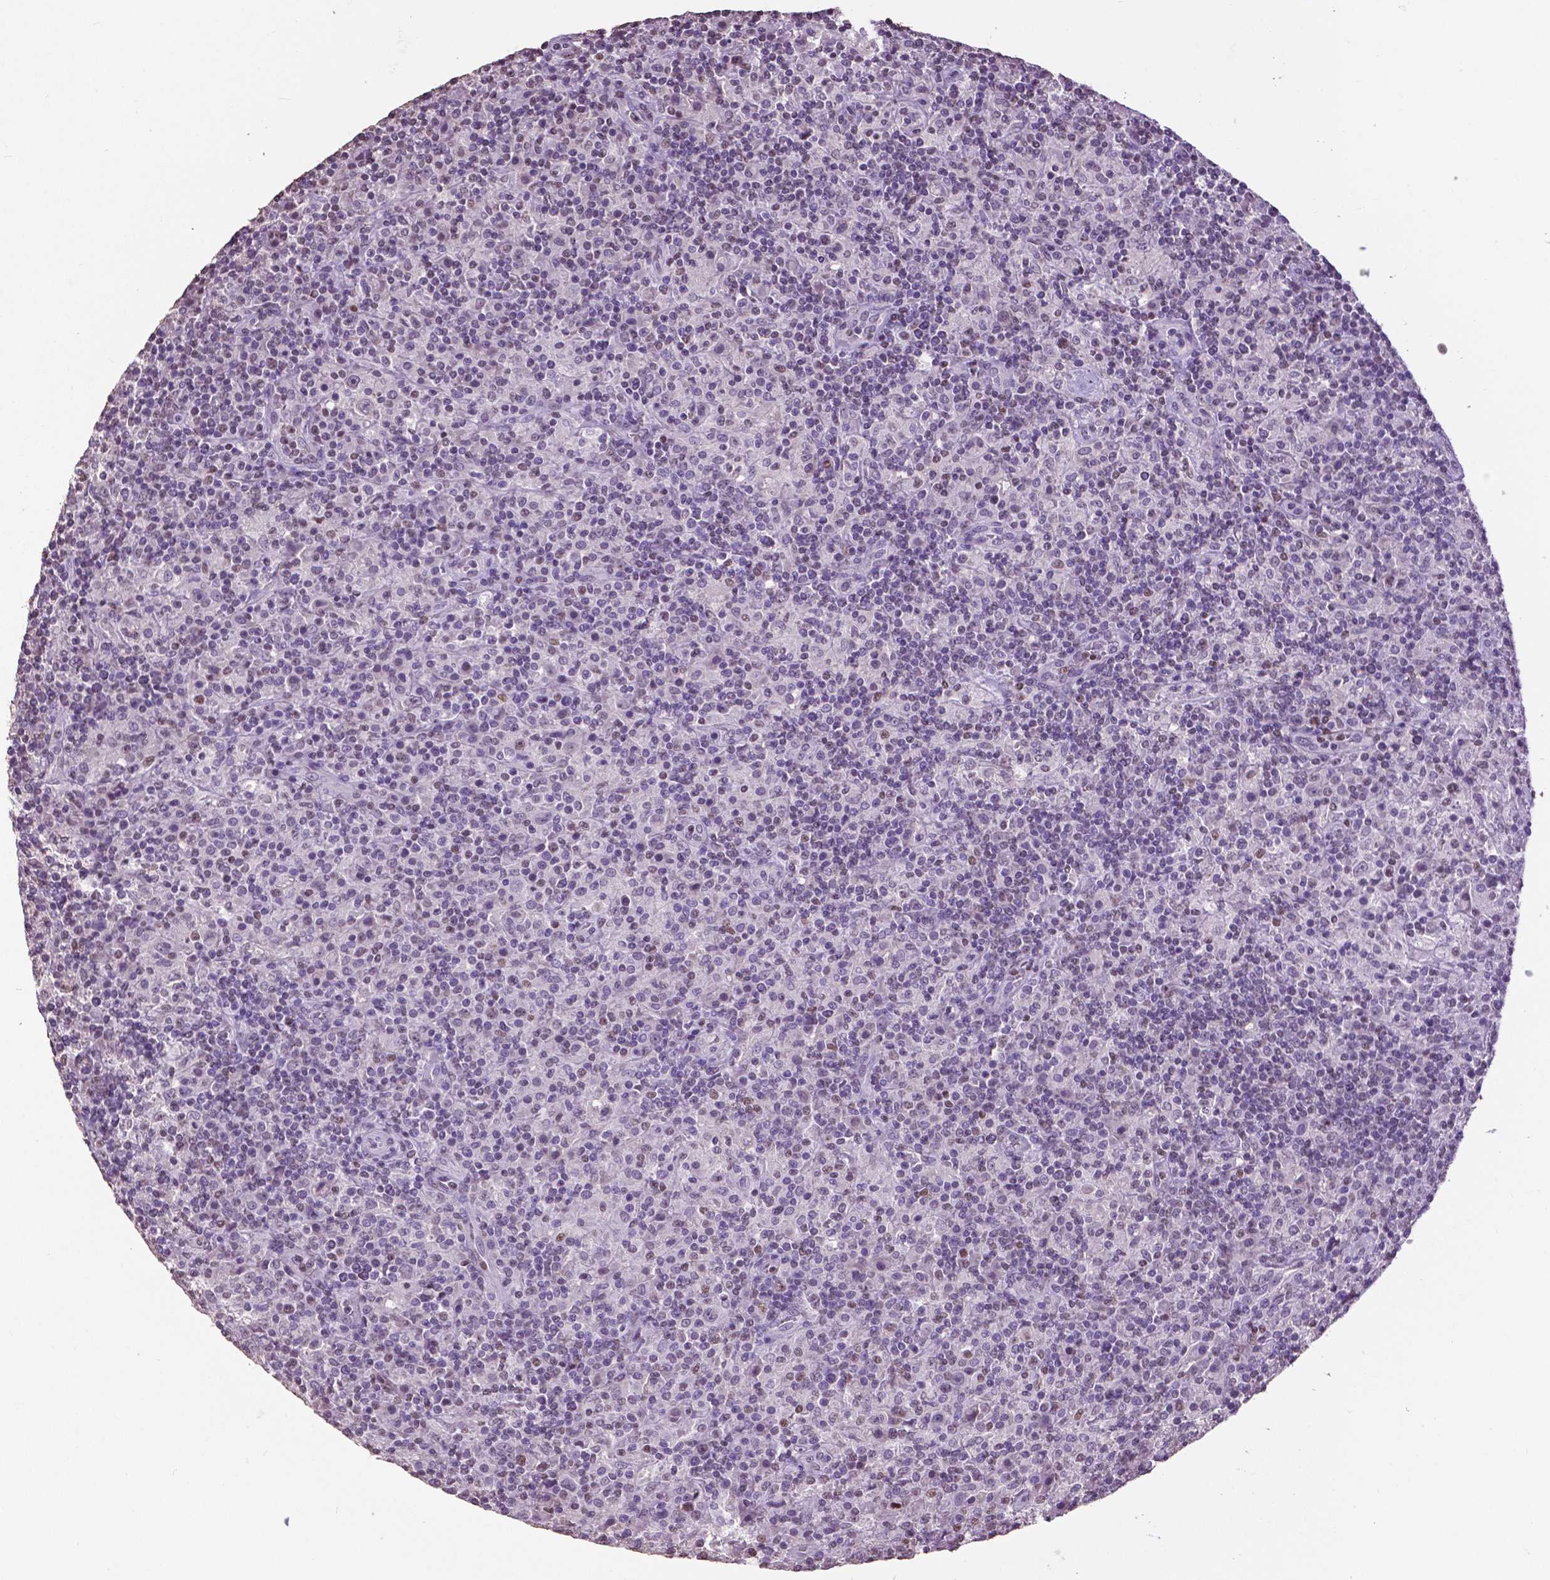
{"staining": {"intensity": "negative", "quantity": "none", "location": "none"}, "tissue": "lymphoma", "cell_type": "Tumor cells", "image_type": "cancer", "snomed": [{"axis": "morphology", "description": "Hodgkin's disease, NOS"}, {"axis": "topography", "description": "Lymph node"}], "caption": "High power microscopy histopathology image of an IHC histopathology image of lymphoma, revealing no significant positivity in tumor cells. (Brightfield microscopy of DAB IHC at high magnification).", "gene": "RUNX3", "patient": {"sex": "male", "age": 70}}